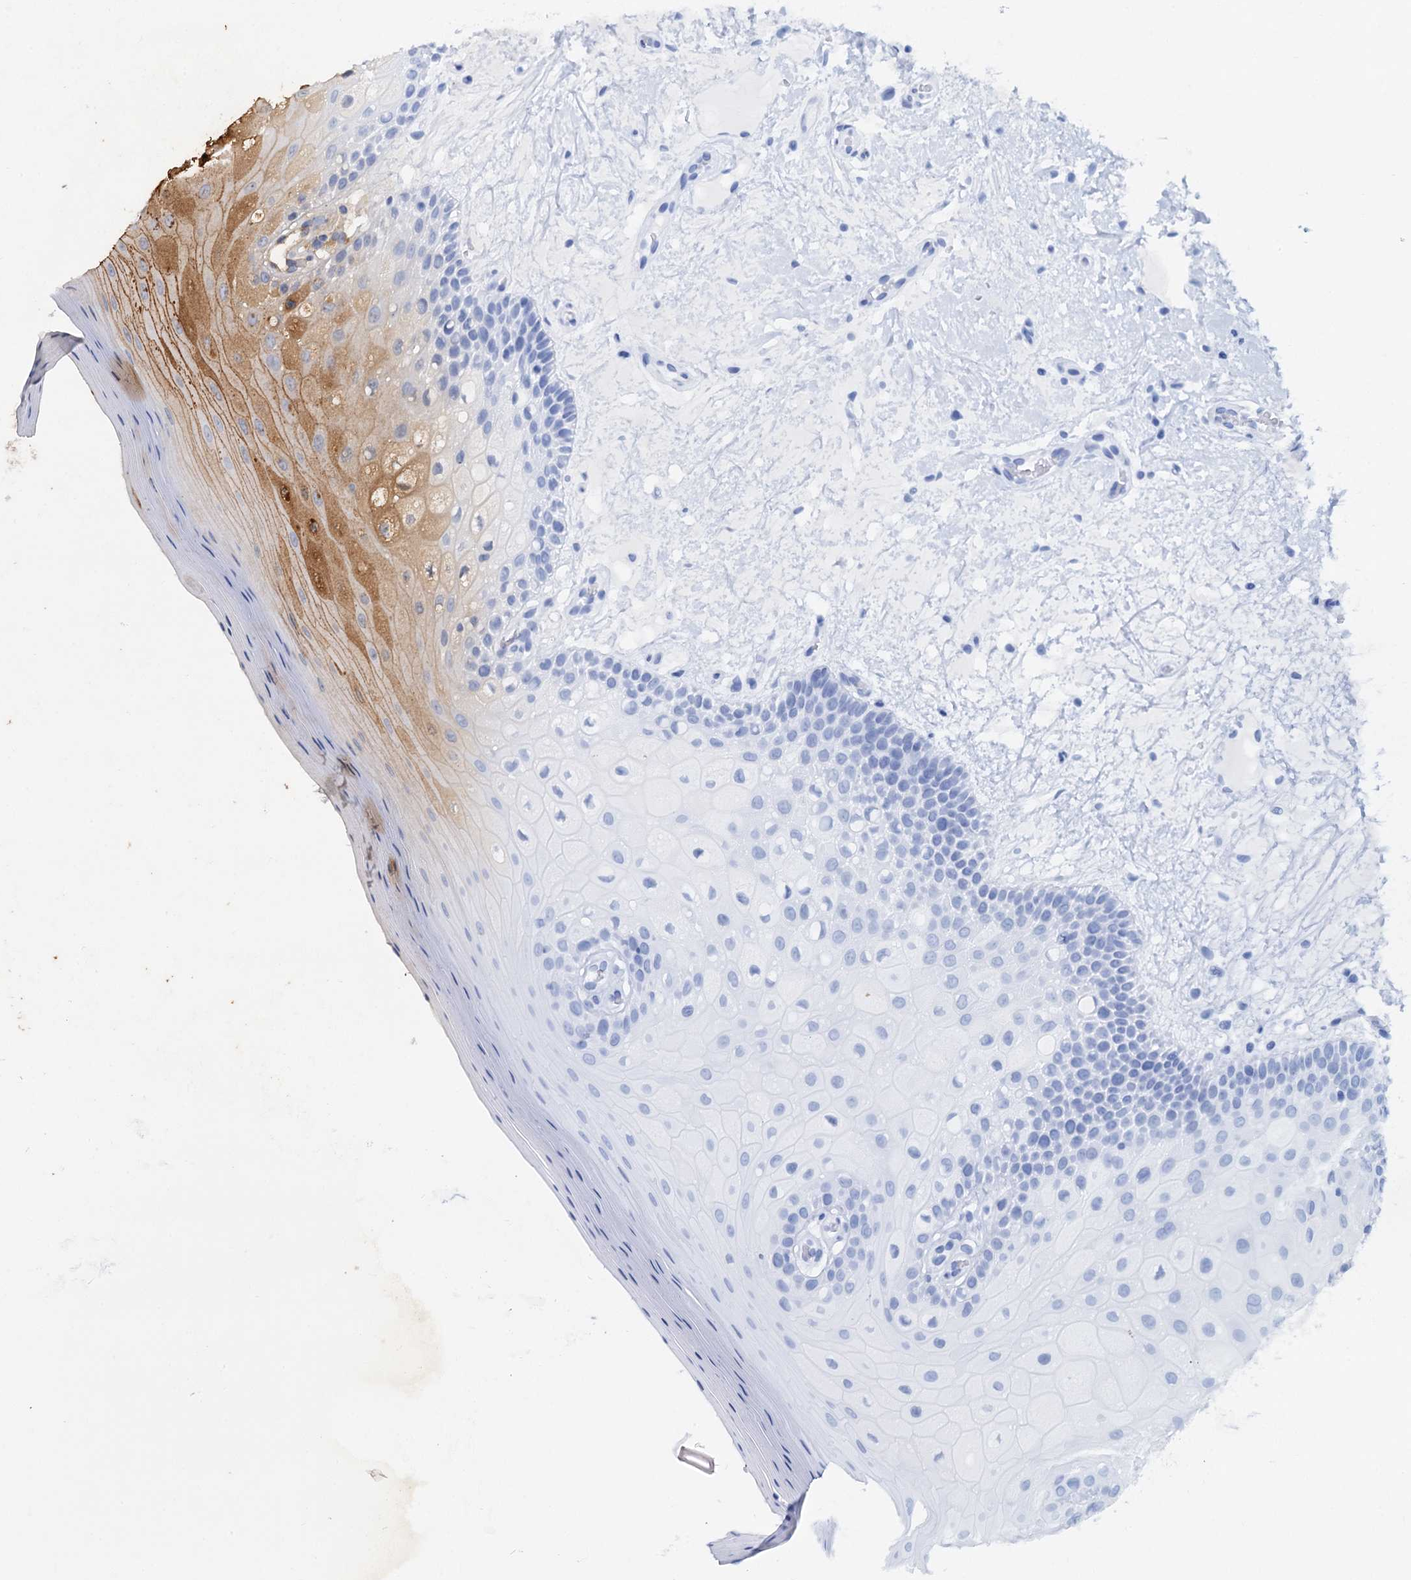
{"staining": {"intensity": "moderate", "quantity": "<25%", "location": "cytoplasmic/membranous"}, "tissue": "oral mucosa", "cell_type": "Squamous epithelial cells", "image_type": "normal", "snomed": [{"axis": "morphology", "description": "Normal tissue, NOS"}, {"axis": "topography", "description": "Oral tissue"}, {"axis": "topography", "description": "Tounge, NOS"}], "caption": "Oral mucosa stained with IHC reveals moderate cytoplasmic/membranous expression in about <25% of squamous epithelial cells.", "gene": "CHRD", "patient": {"sex": "male", "age": 47}}